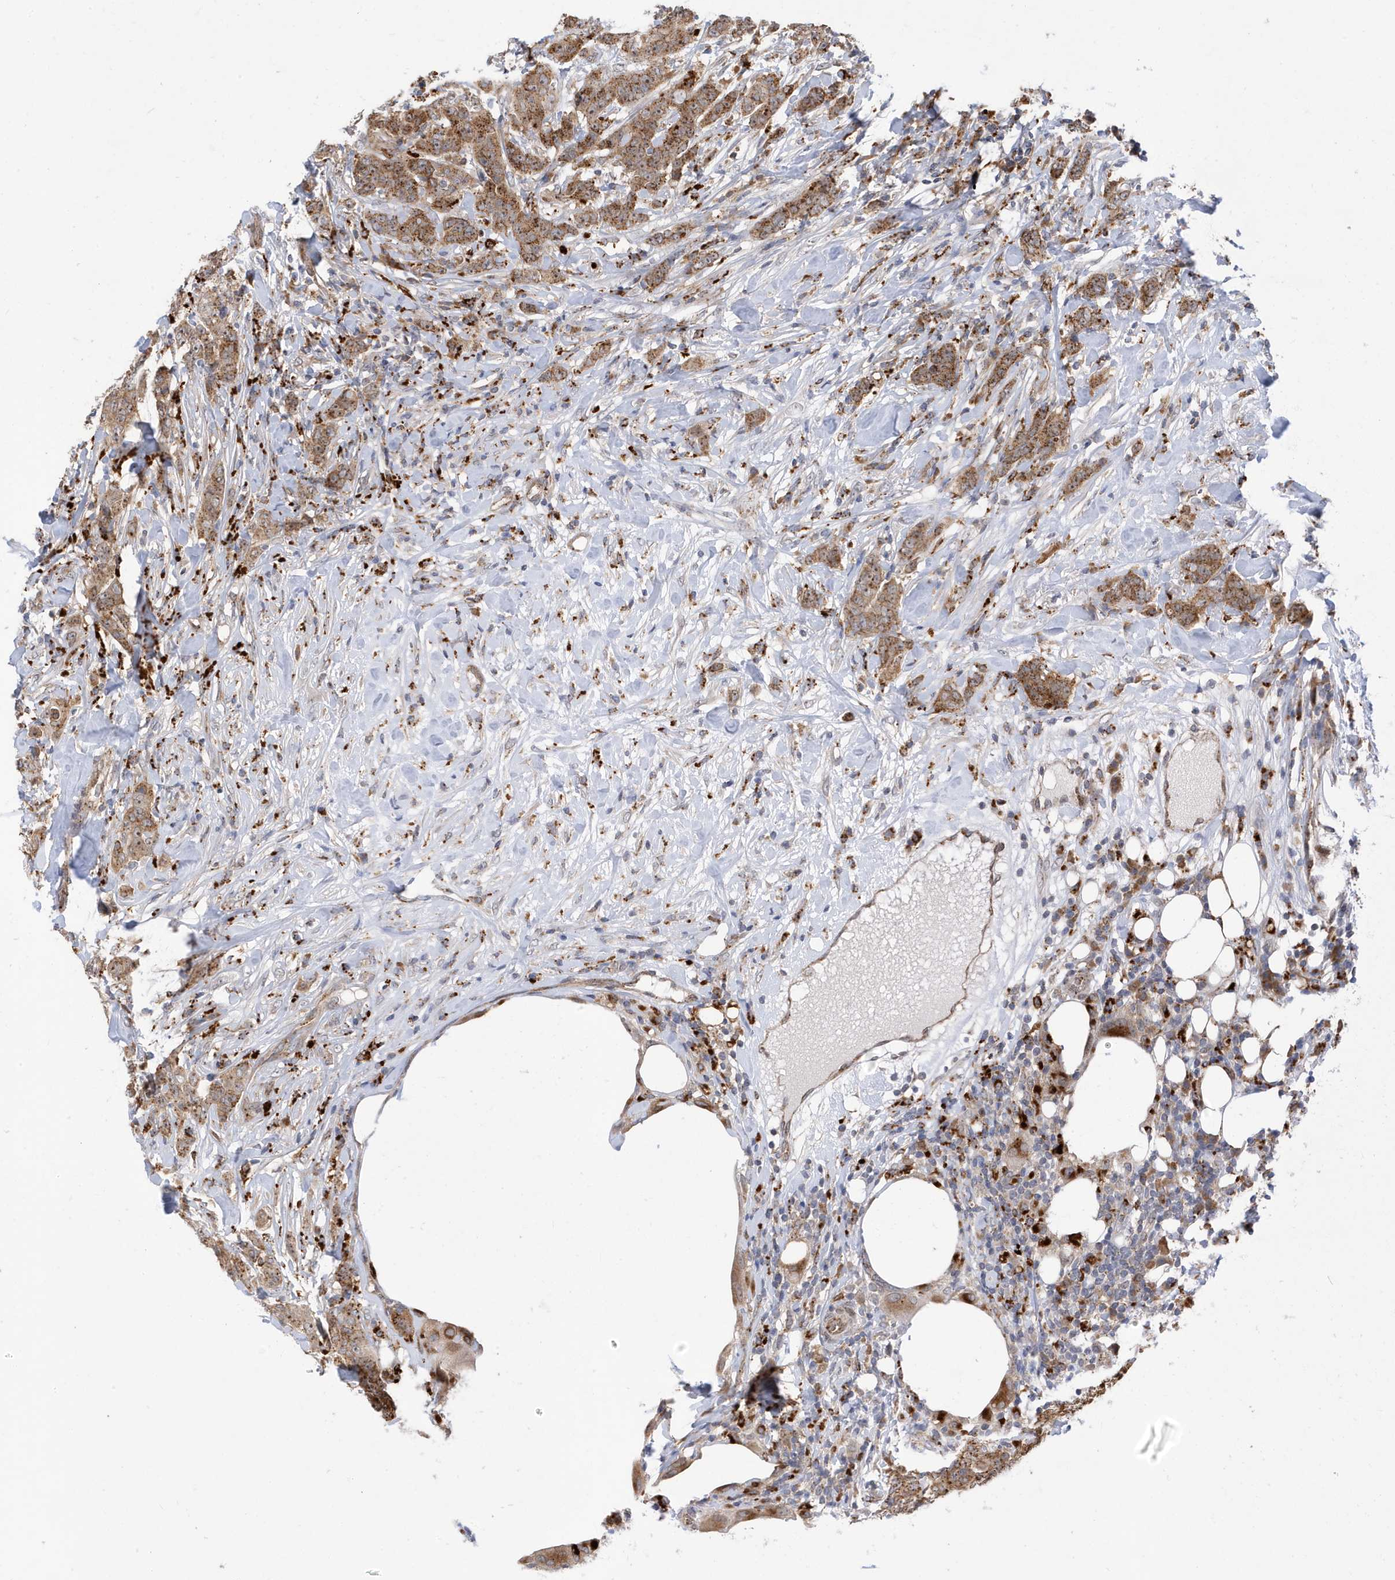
{"staining": {"intensity": "moderate", "quantity": ">75%", "location": "cytoplasmic/membranous"}, "tissue": "breast cancer", "cell_type": "Tumor cells", "image_type": "cancer", "snomed": [{"axis": "morphology", "description": "Duct carcinoma"}, {"axis": "topography", "description": "Breast"}], "caption": "DAB immunohistochemical staining of breast cancer displays moderate cytoplasmic/membranous protein staining in about >75% of tumor cells.", "gene": "ZNF507", "patient": {"sex": "female", "age": 40}}